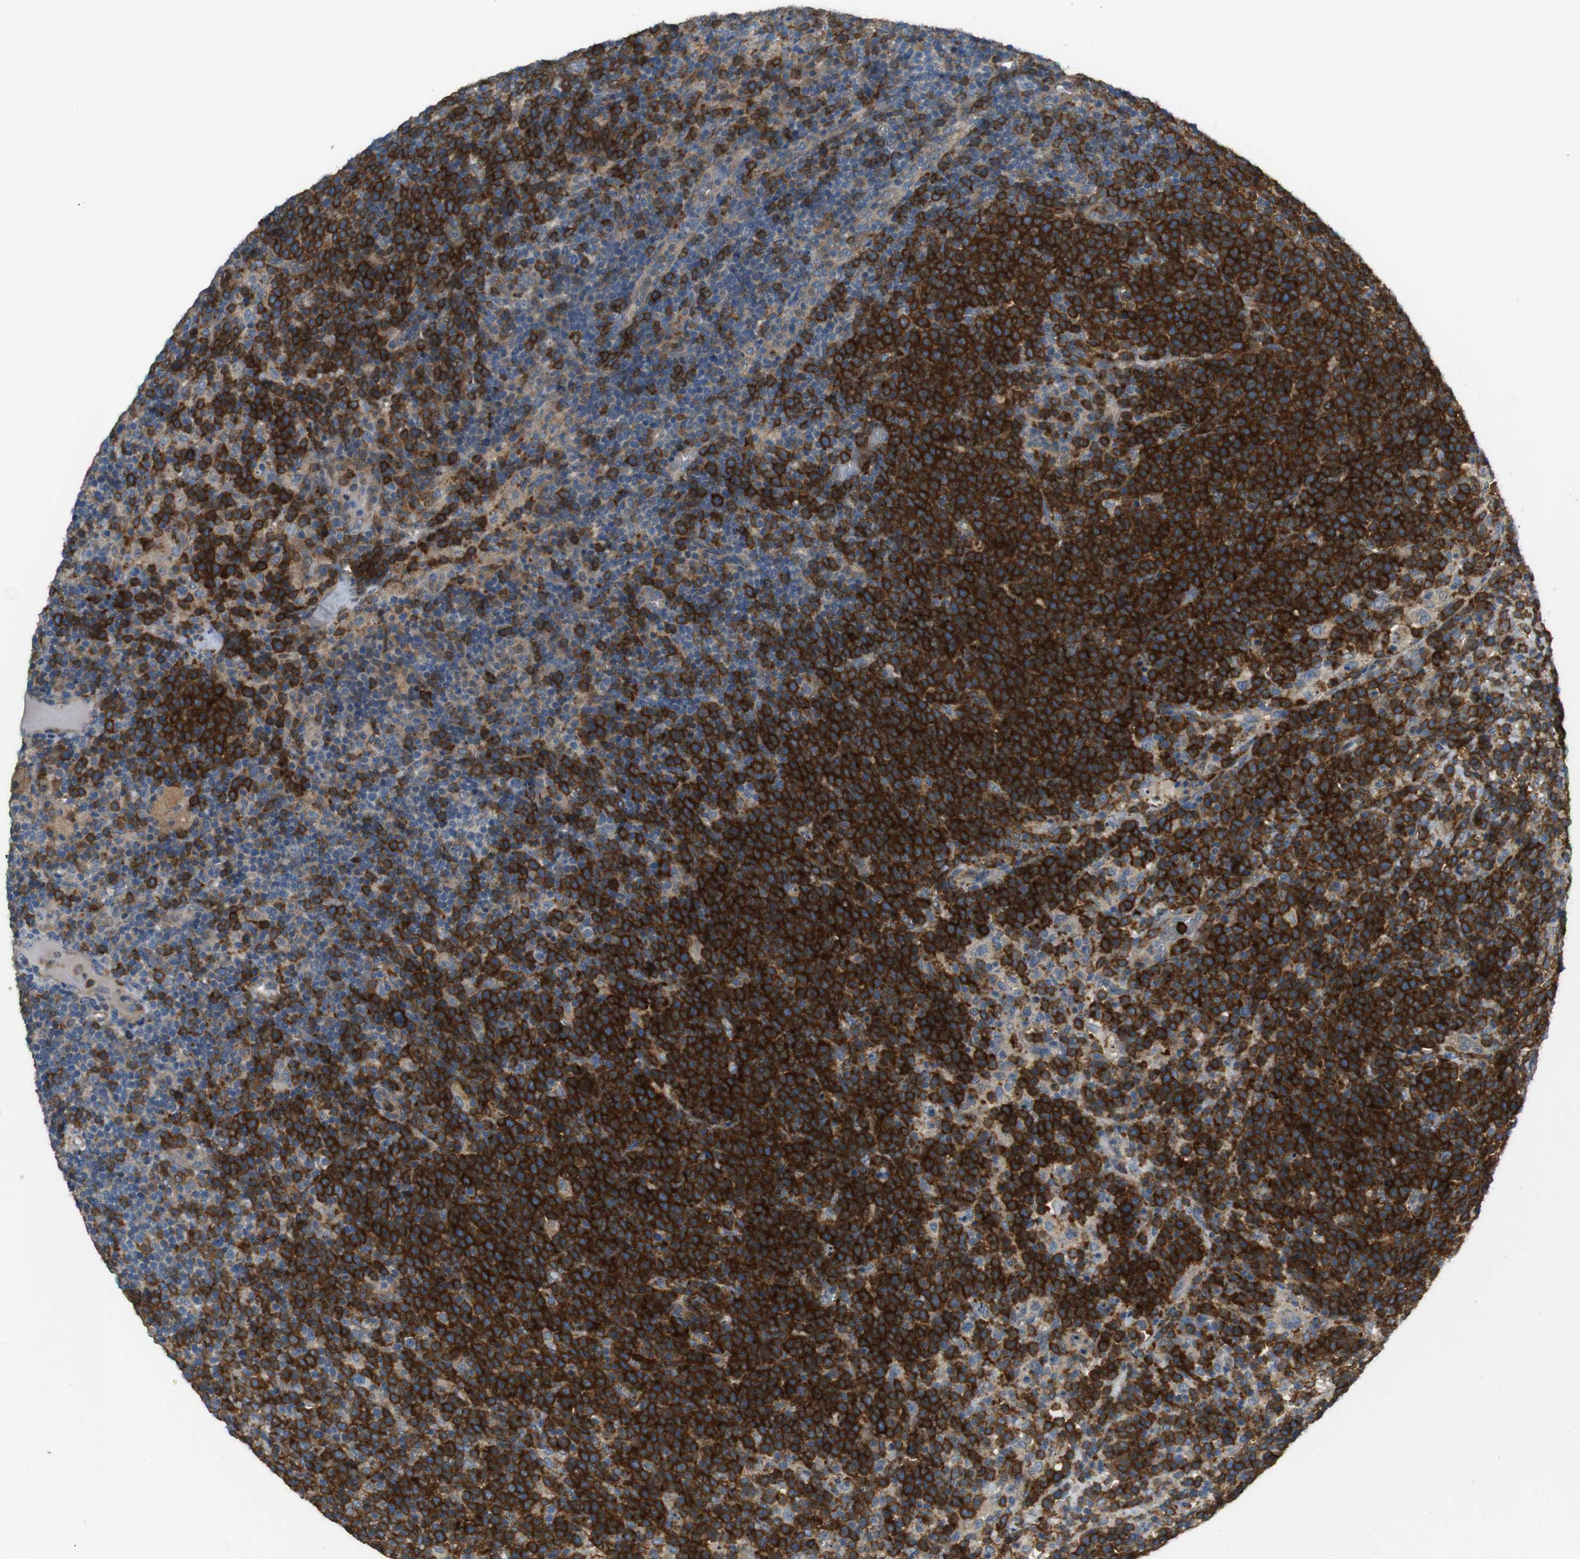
{"staining": {"intensity": "strong", "quantity": ">75%", "location": "cytoplasmic/membranous"}, "tissue": "lymphoma", "cell_type": "Tumor cells", "image_type": "cancer", "snomed": [{"axis": "morphology", "description": "Malignant lymphoma, non-Hodgkin's type, High grade"}, {"axis": "topography", "description": "Lymph node"}], "caption": "Brown immunohistochemical staining in high-grade malignant lymphoma, non-Hodgkin's type shows strong cytoplasmic/membranous staining in about >75% of tumor cells.", "gene": "ARHGAP24", "patient": {"sex": "male", "age": 61}}